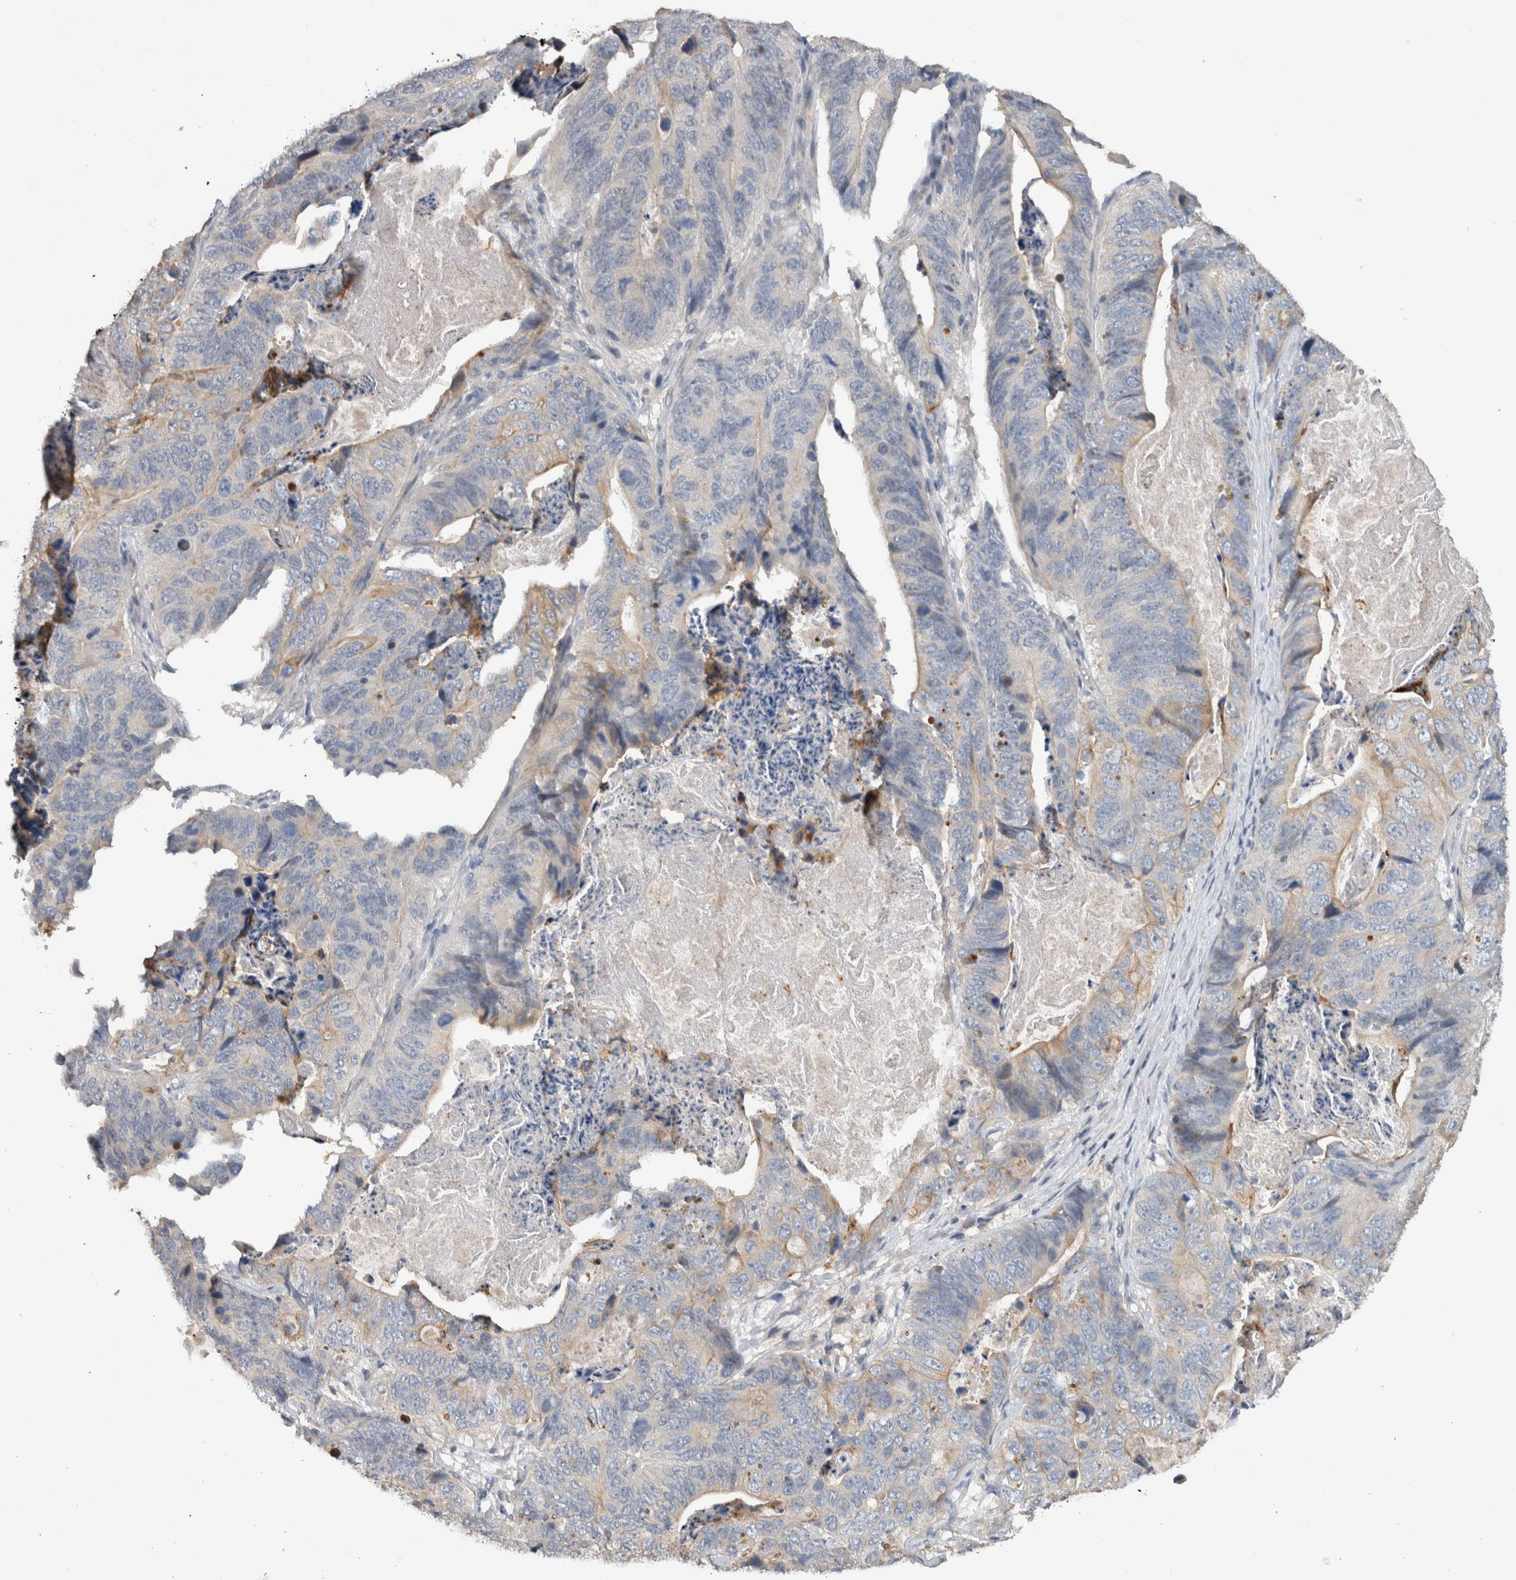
{"staining": {"intensity": "moderate", "quantity": "<25%", "location": "cytoplasmic/membranous"}, "tissue": "stomach cancer", "cell_type": "Tumor cells", "image_type": "cancer", "snomed": [{"axis": "morphology", "description": "Normal tissue, NOS"}, {"axis": "morphology", "description": "Adenocarcinoma, NOS"}, {"axis": "topography", "description": "Stomach"}], "caption": "High-power microscopy captured an immunohistochemistry image of stomach adenocarcinoma, revealing moderate cytoplasmic/membranous staining in about <25% of tumor cells. The staining is performed using DAB brown chromogen to label protein expression. The nuclei are counter-stained blue using hematoxylin.", "gene": "HEXD", "patient": {"sex": "female", "age": 89}}